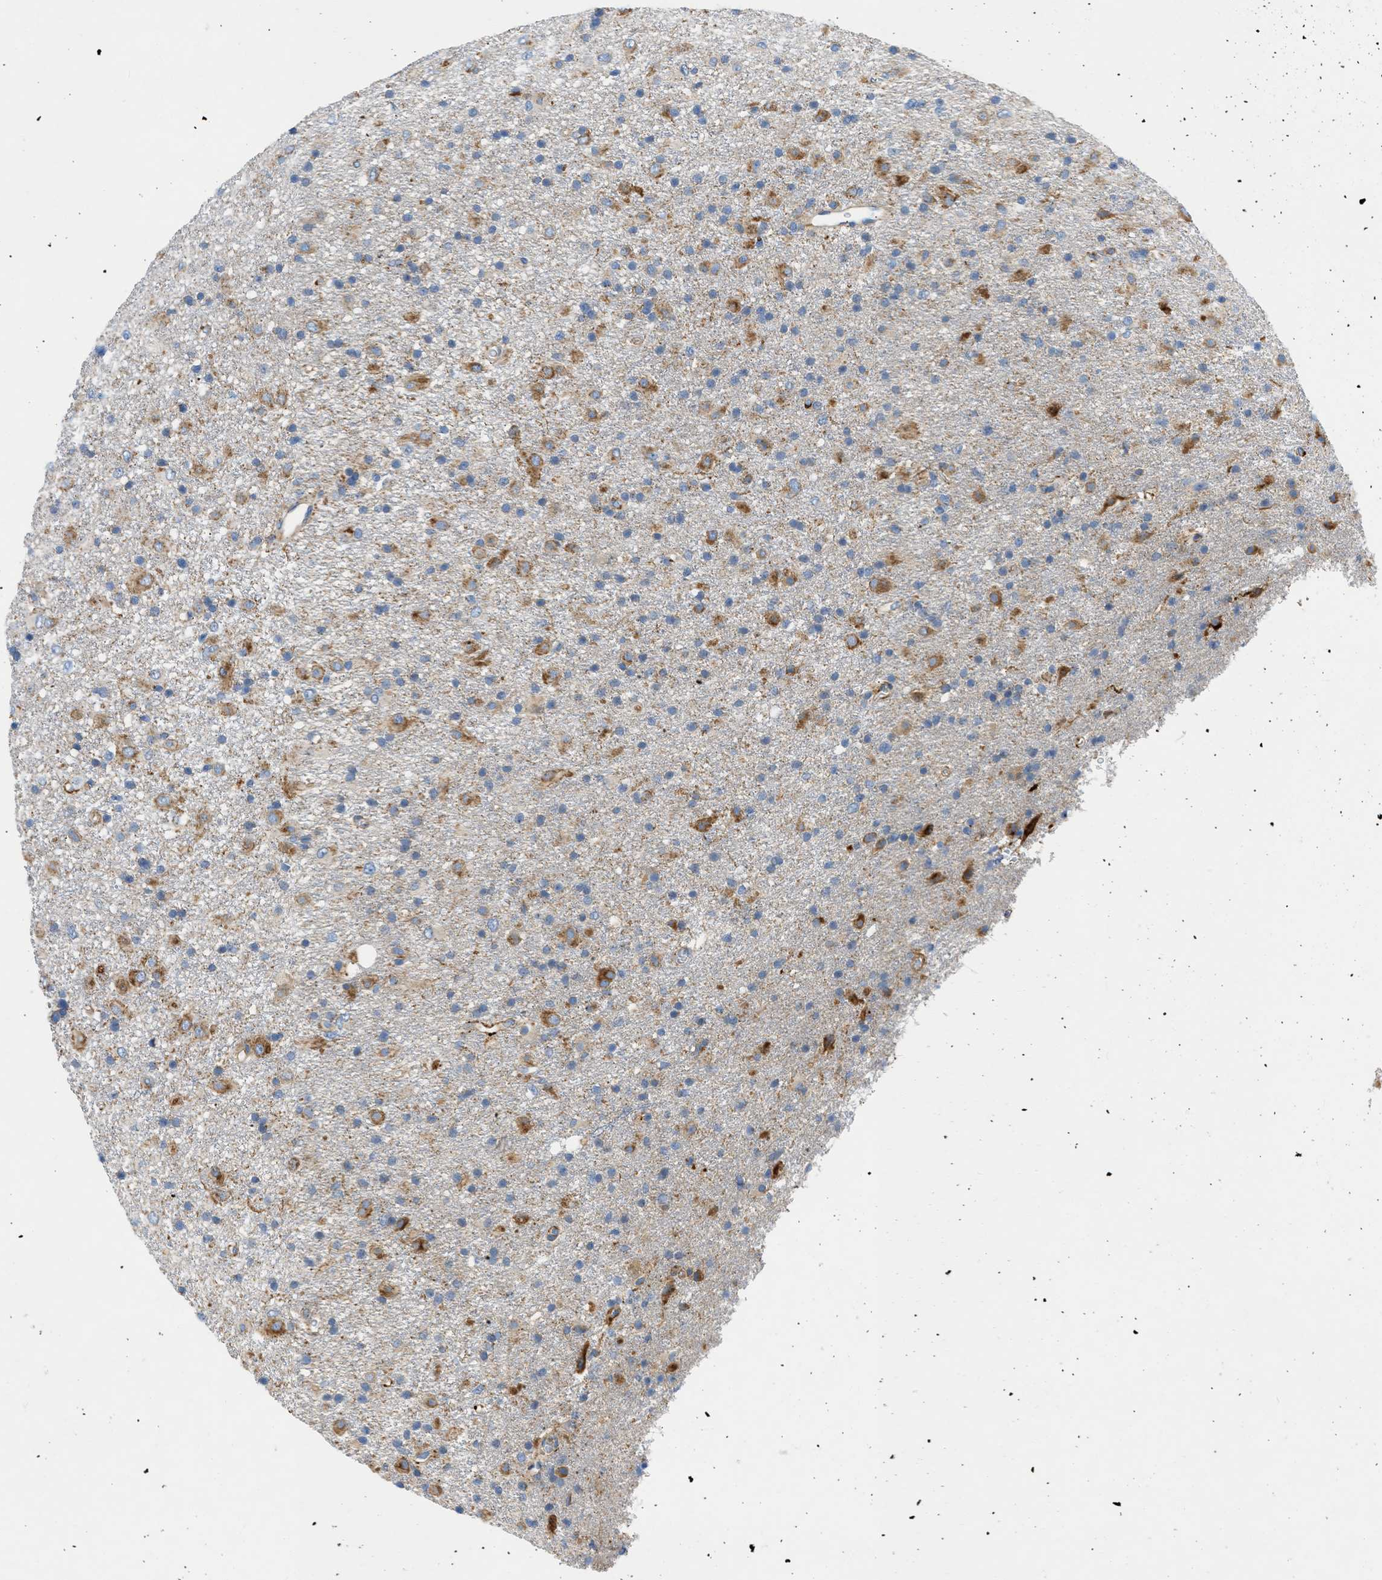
{"staining": {"intensity": "moderate", "quantity": "25%-75%", "location": "cytoplasmic/membranous"}, "tissue": "glioma", "cell_type": "Tumor cells", "image_type": "cancer", "snomed": [{"axis": "morphology", "description": "Glioma, malignant, Low grade"}, {"axis": "topography", "description": "Brain"}], "caption": "Glioma stained for a protein (brown) shows moderate cytoplasmic/membranous positive expression in approximately 25%-75% of tumor cells.", "gene": "ULK4", "patient": {"sex": "male", "age": 65}}